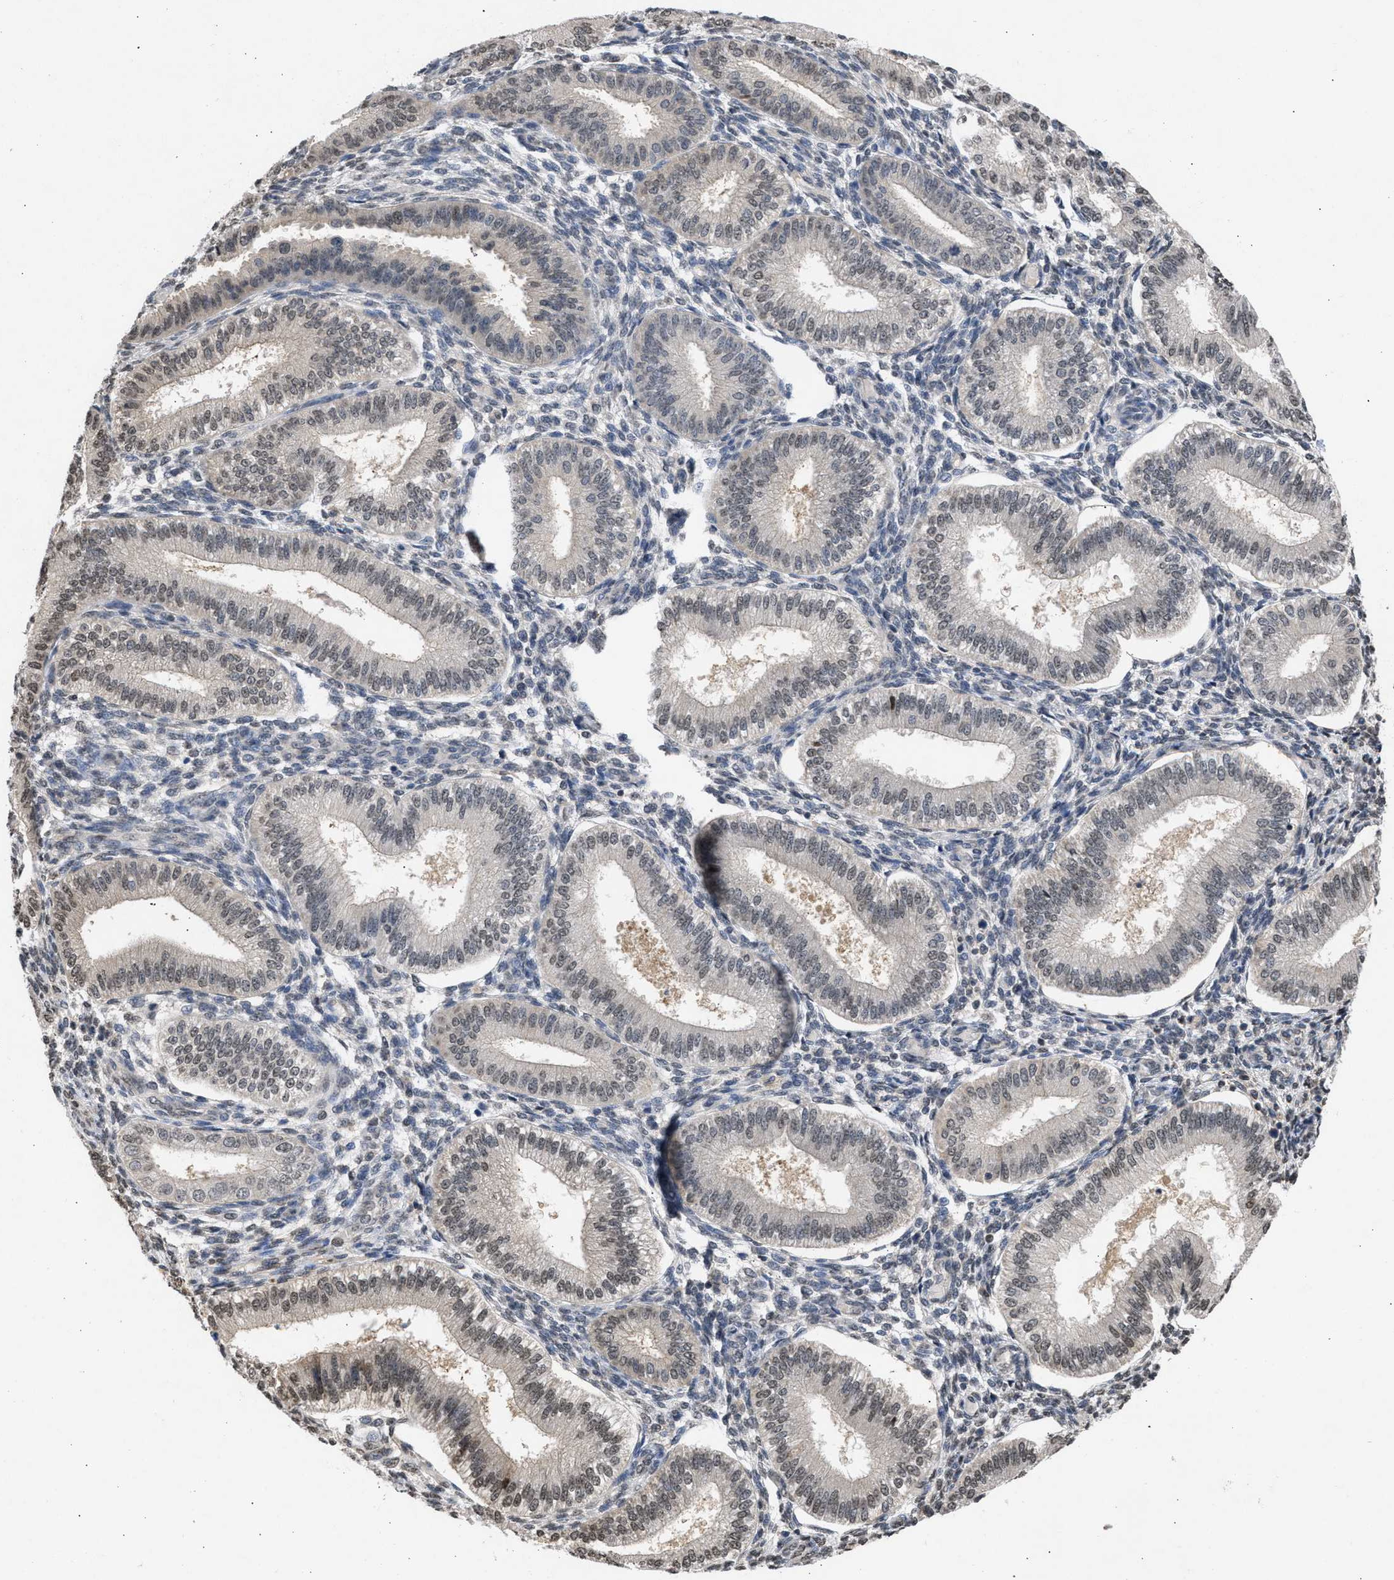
{"staining": {"intensity": "weak", "quantity": "<25%", "location": "nuclear"}, "tissue": "endometrium", "cell_type": "Cells in endometrial stroma", "image_type": "normal", "snomed": [{"axis": "morphology", "description": "Normal tissue, NOS"}, {"axis": "topography", "description": "Endometrium"}], "caption": "DAB immunohistochemical staining of unremarkable human endometrium shows no significant staining in cells in endometrial stroma. (Brightfield microscopy of DAB immunohistochemistry at high magnification).", "gene": "NUP35", "patient": {"sex": "female", "age": 39}}